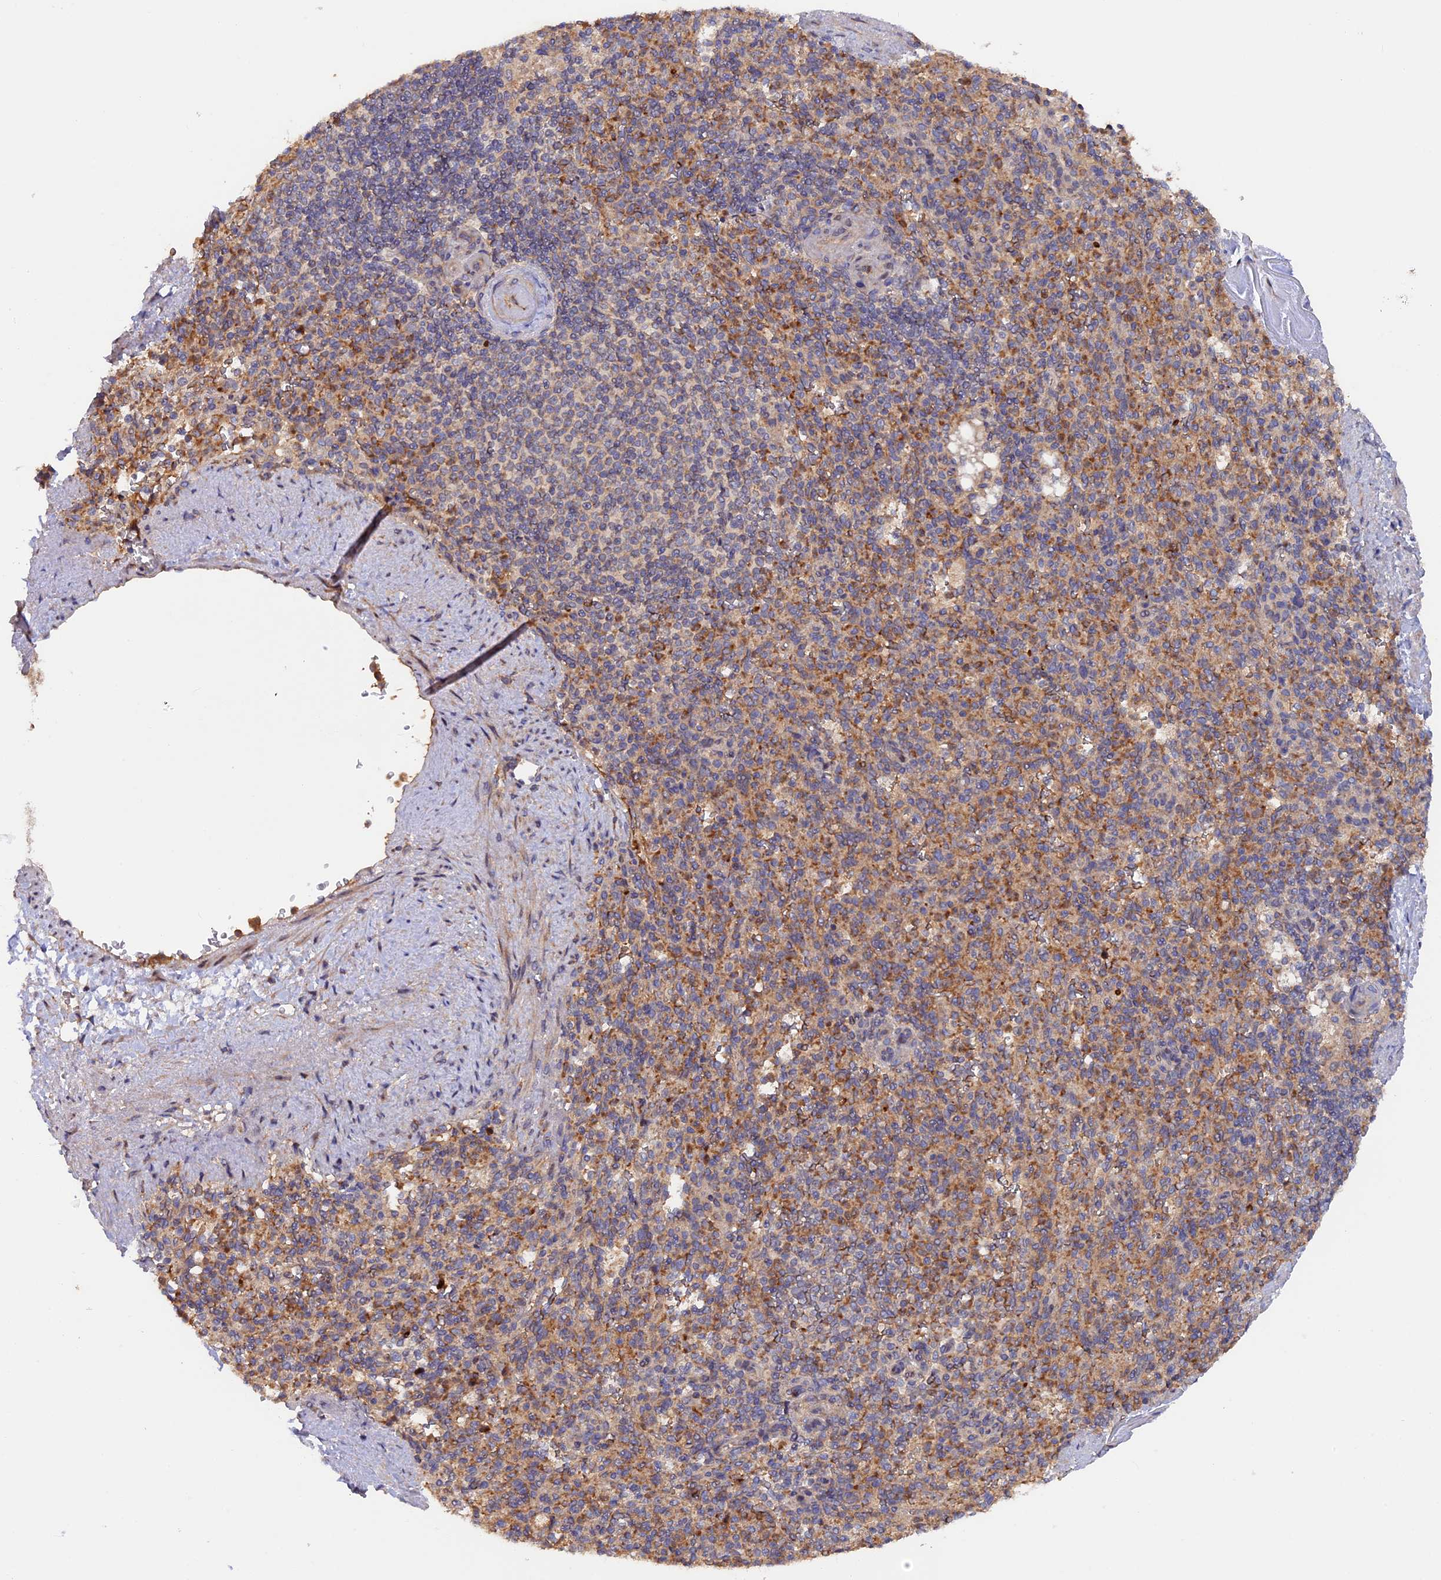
{"staining": {"intensity": "moderate", "quantity": "<25%", "location": "cytoplasmic/membranous"}, "tissue": "spleen", "cell_type": "Cells in red pulp", "image_type": "normal", "snomed": [{"axis": "morphology", "description": "Normal tissue, NOS"}, {"axis": "topography", "description": "Spleen"}], "caption": "An image showing moderate cytoplasmic/membranous positivity in about <25% of cells in red pulp in benign spleen, as visualized by brown immunohistochemical staining.", "gene": "FERMT1", "patient": {"sex": "female", "age": 74}}